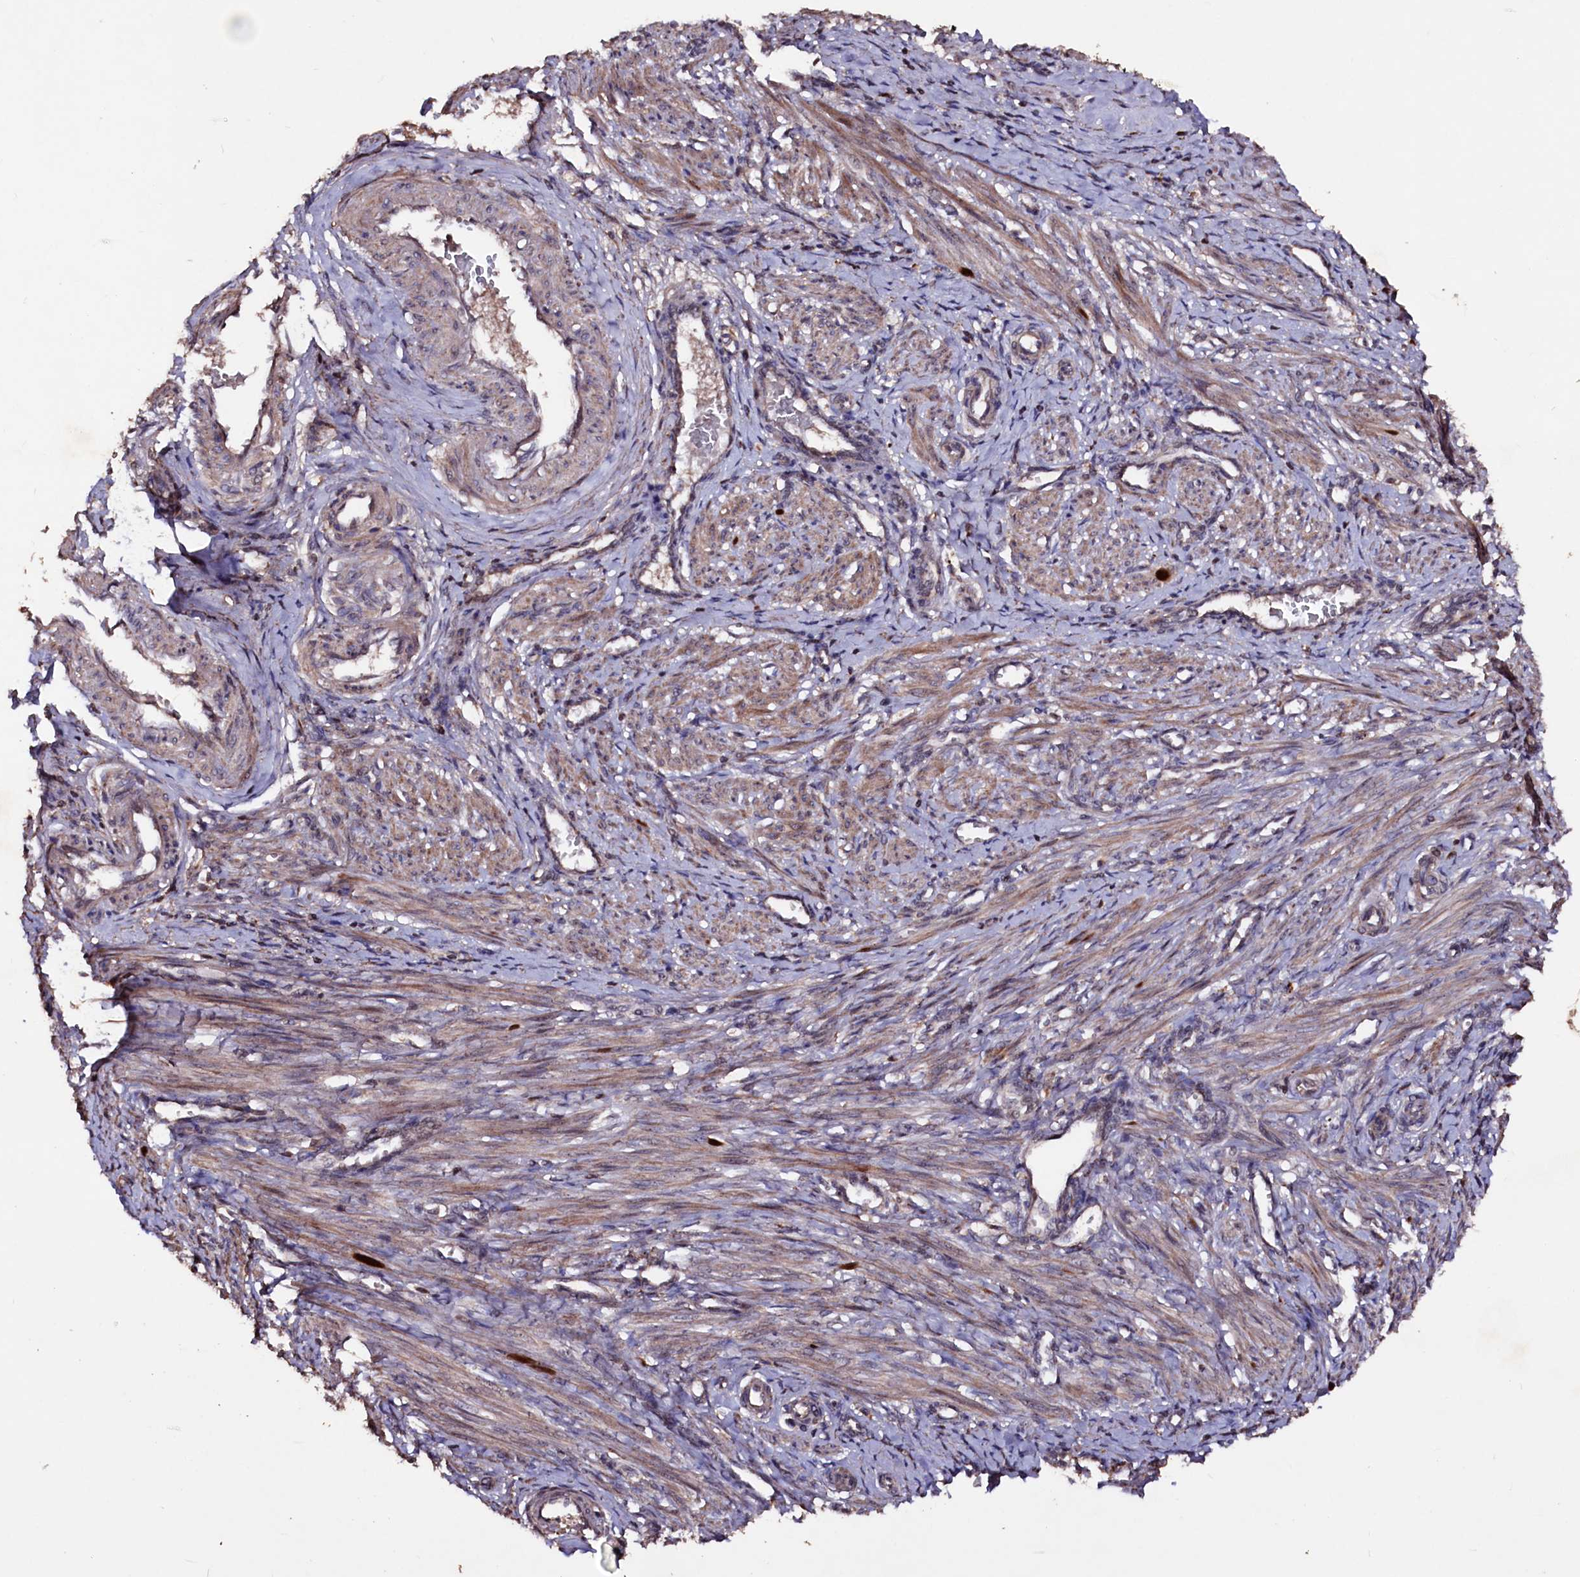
{"staining": {"intensity": "moderate", "quantity": ">75%", "location": "cytoplasmic/membranous"}, "tissue": "smooth muscle", "cell_type": "Smooth muscle cells", "image_type": "normal", "snomed": [{"axis": "morphology", "description": "Normal tissue, NOS"}, {"axis": "topography", "description": "Endometrium"}], "caption": "Immunohistochemistry (IHC) histopathology image of unremarkable smooth muscle: human smooth muscle stained using IHC exhibits medium levels of moderate protein expression localized specifically in the cytoplasmic/membranous of smooth muscle cells, appearing as a cytoplasmic/membranous brown color.", "gene": "MYO1H", "patient": {"sex": "female", "age": 33}}